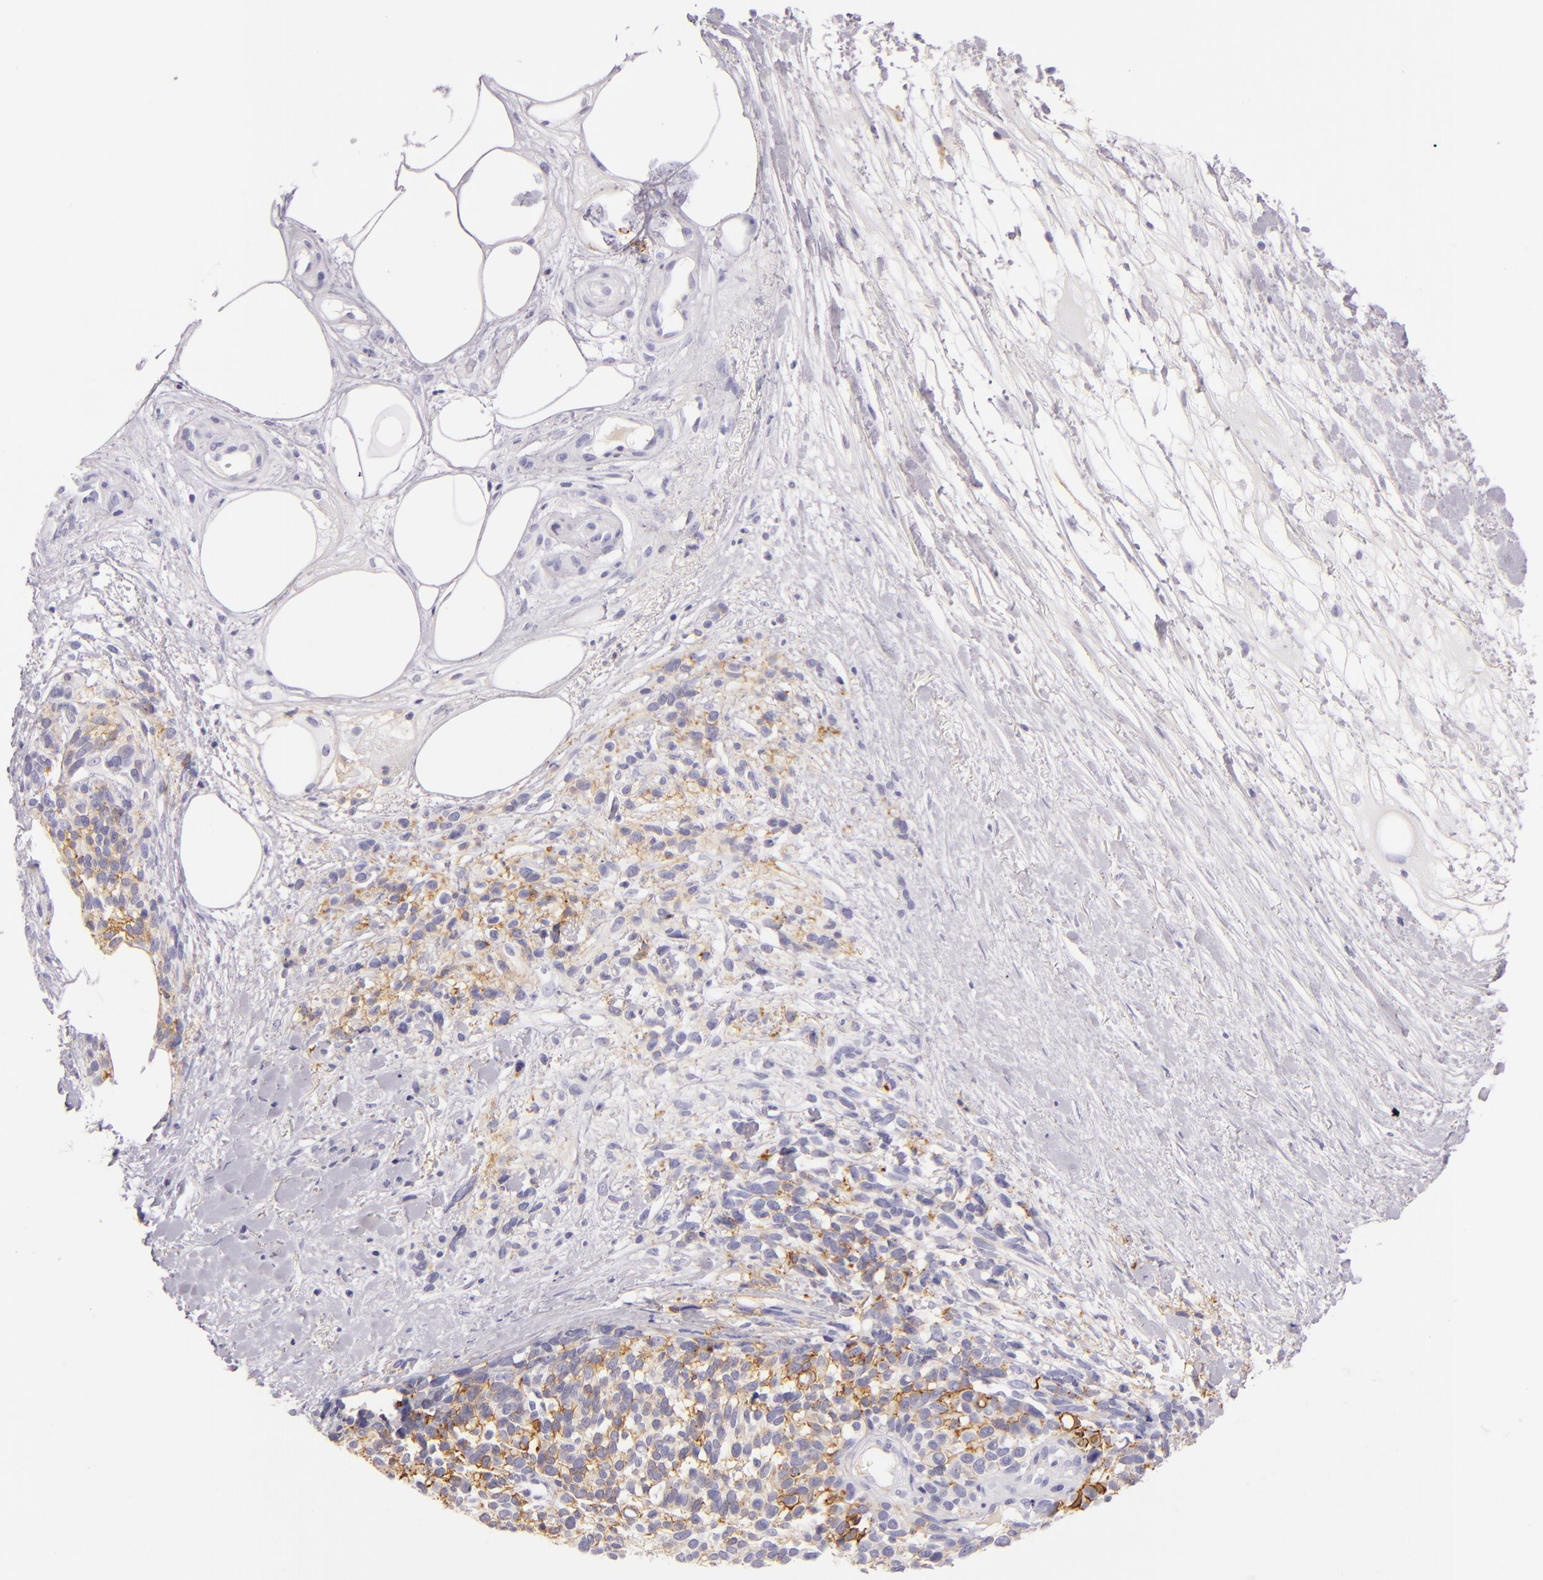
{"staining": {"intensity": "weak", "quantity": "25%-75%", "location": "cytoplasmic/membranous"}, "tissue": "melanoma", "cell_type": "Tumor cells", "image_type": "cancer", "snomed": [{"axis": "morphology", "description": "Malignant melanoma, NOS"}, {"axis": "topography", "description": "Skin"}], "caption": "Immunohistochemical staining of human malignant melanoma shows weak cytoplasmic/membranous protein staining in approximately 25%-75% of tumor cells.", "gene": "ICAM1", "patient": {"sex": "female", "age": 85}}